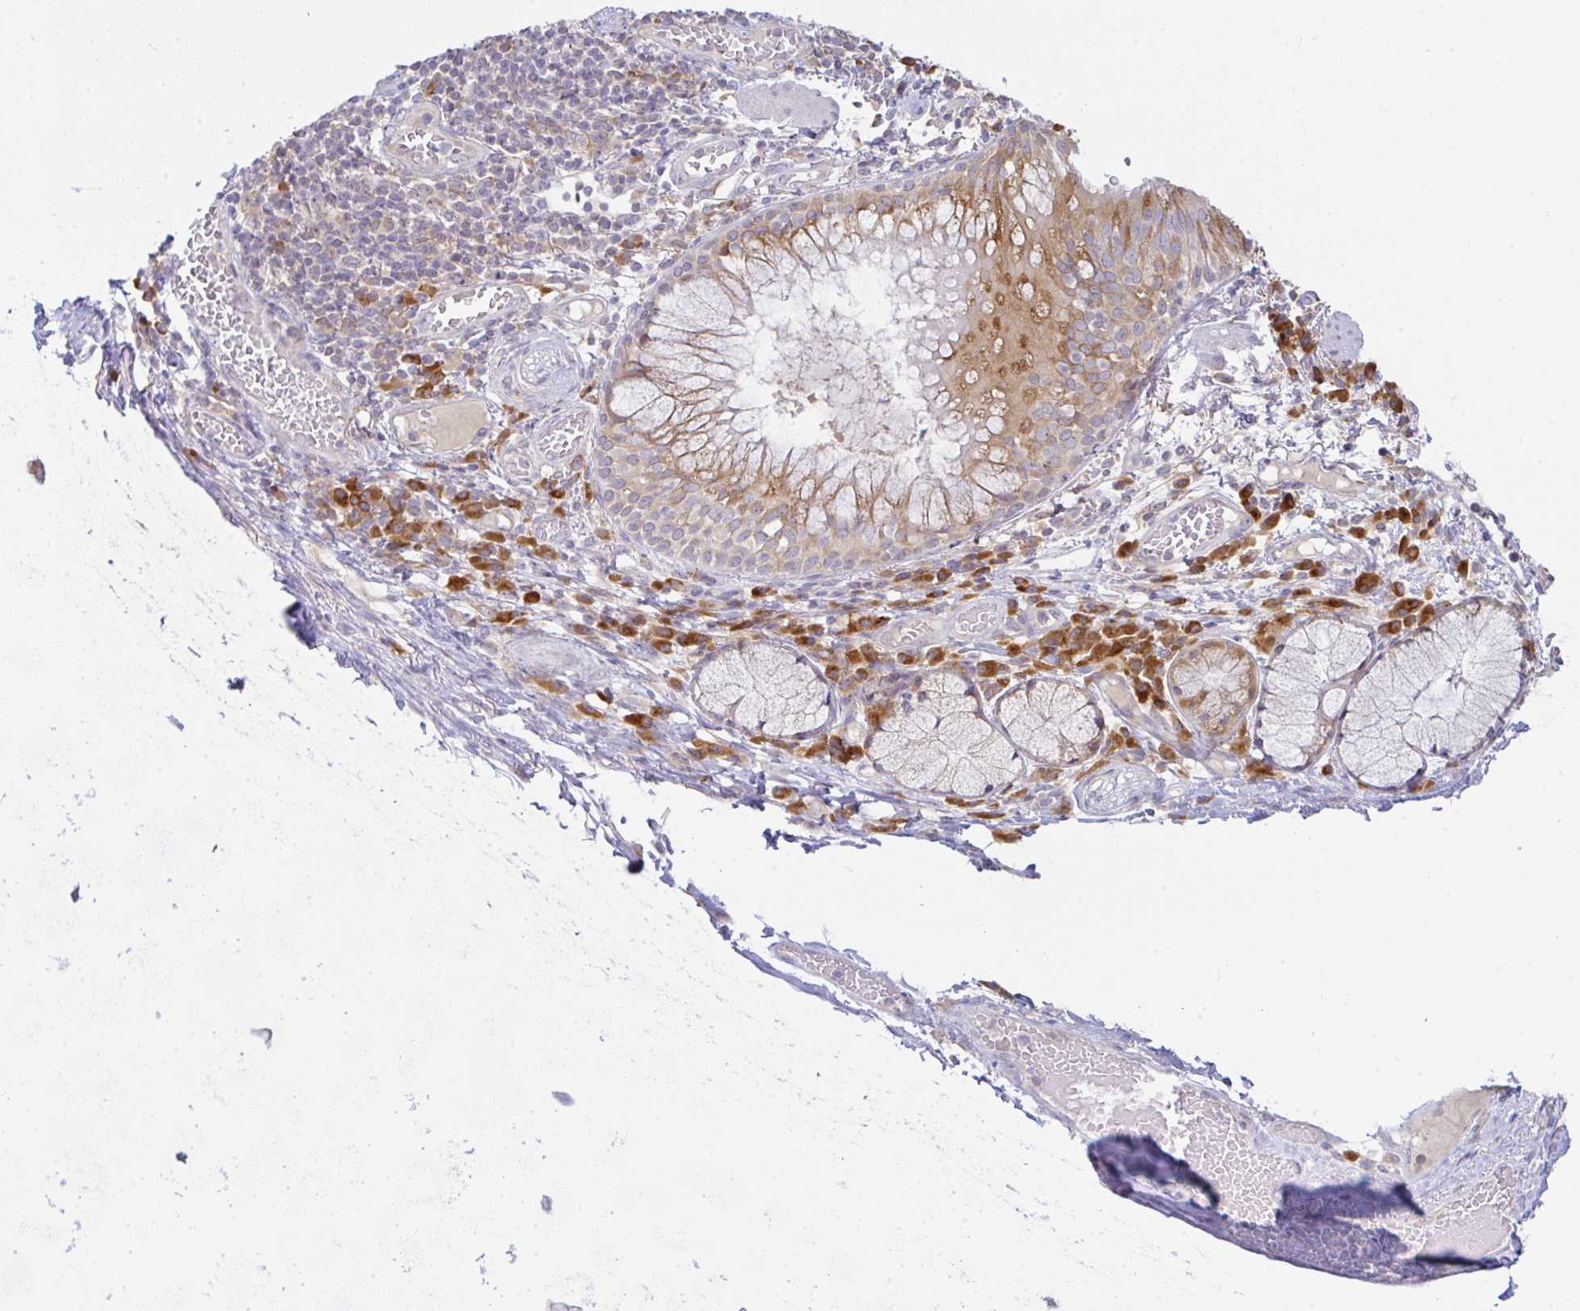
{"staining": {"intensity": "negative", "quantity": "none", "location": "none"}, "tissue": "adipose tissue", "cell_type": "Adipocytes", "image_type": "normal", "snomed": [{"axis": "morphology", "description": "Normal tissue, NOS"}, {"axis": "topography", "description": "Cartilage tissue"}, {"axis": "topography", "description": "Bronchus"}], "caption": "There is no significant positivity in adipocytes of adipose tissue.", "gene": "DERL2", "patient": {"sex": "male", "age": 56}}